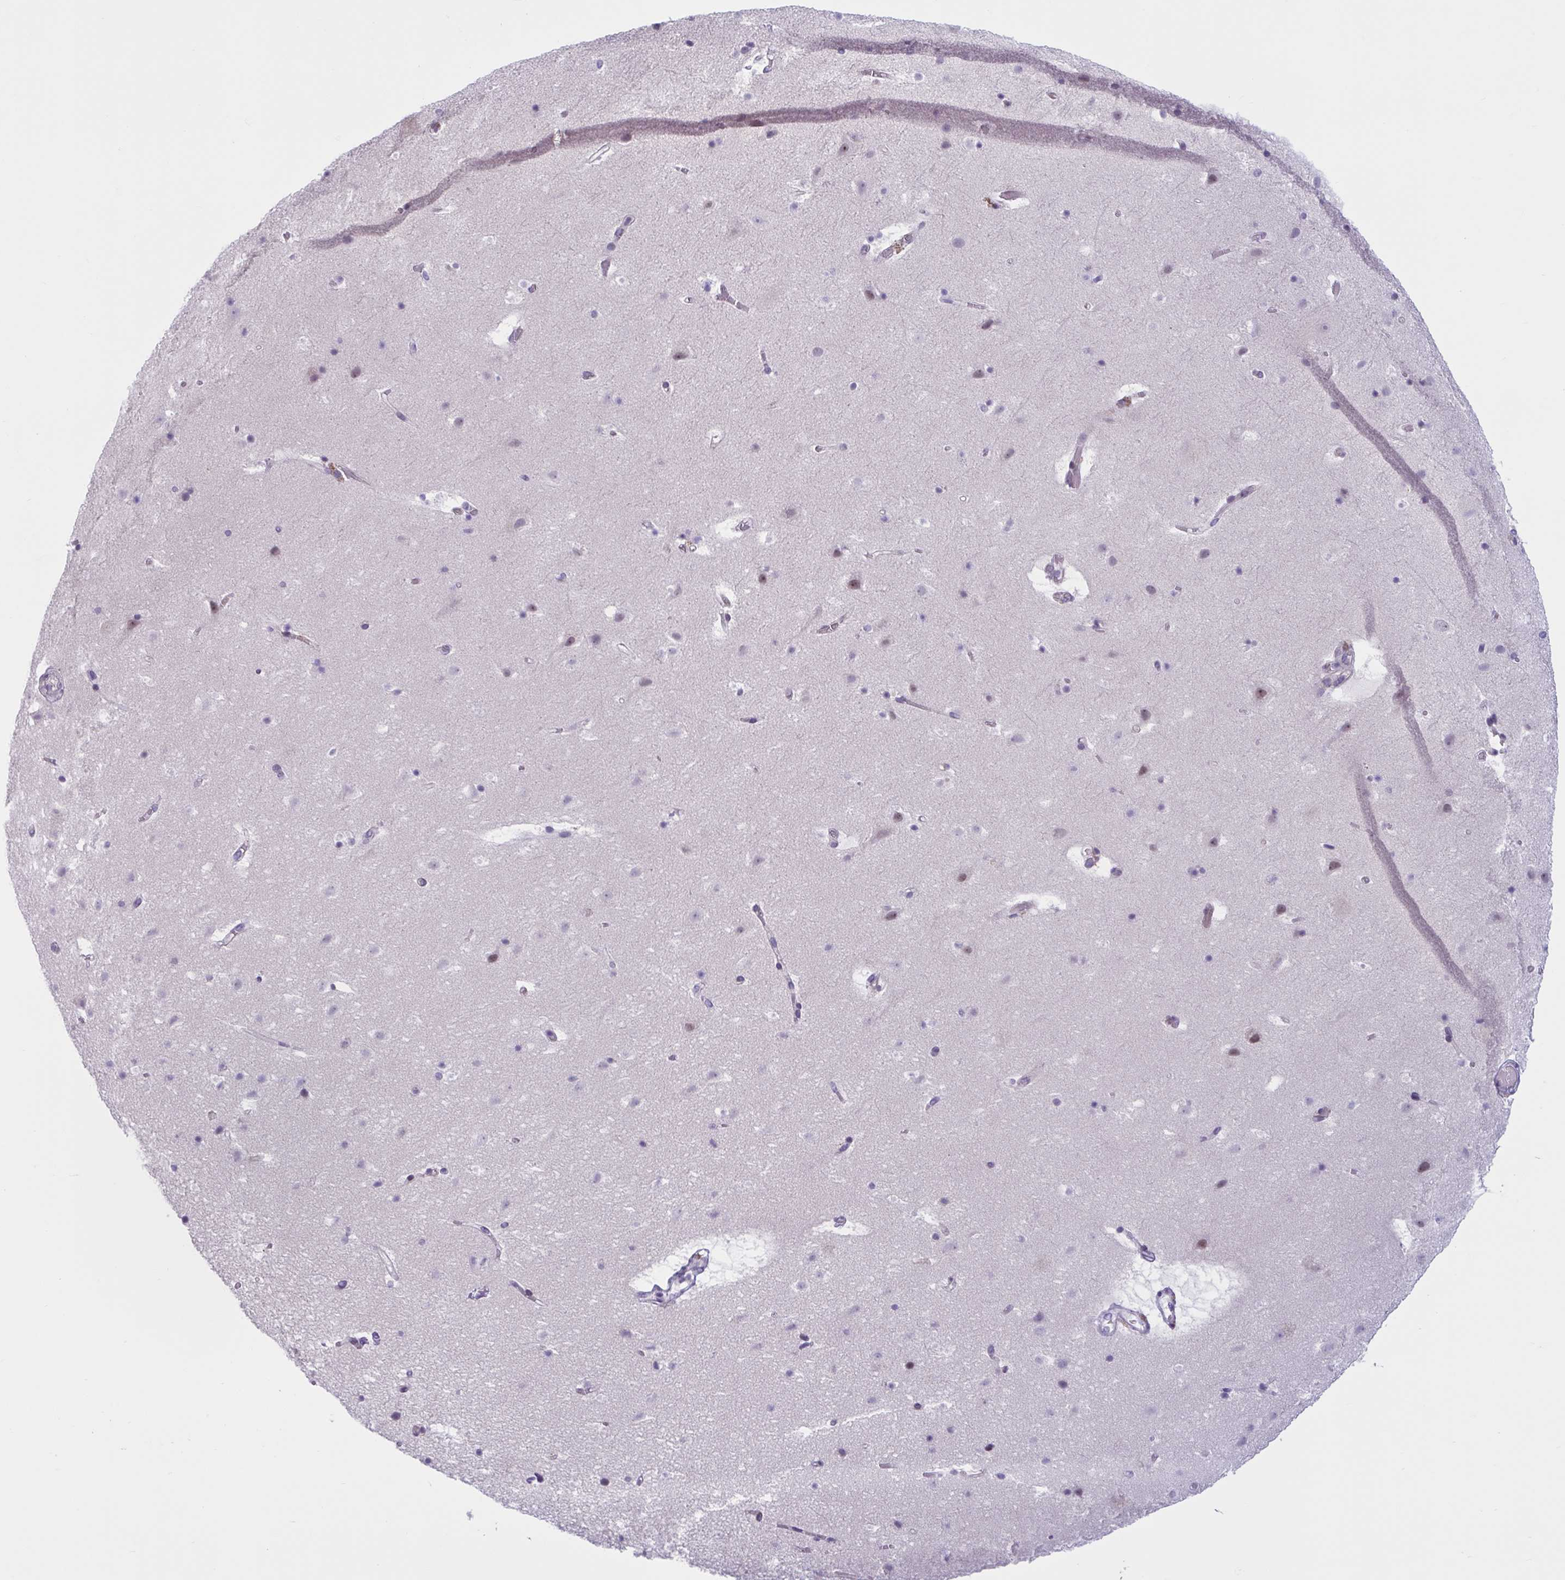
{"staining": {"intensity": "negative", "quantity": "none", "location": "none"}, "tissue": "cerebral cortex", "cell_type": "Endothelial cells", "image_type": "normal", "snomed": [{"axis": "morphology", "description": "Normal tissue, NOS"}, {"axis": "topography", "description": "Cerebral cortex"}], "caption": "DAB immunohistochemical staining of benign human cerebral cortex shows no significant positivity in endothelial cells.", "gene": "WNT9B", "patient": {"sex": "female", "age": 42}}